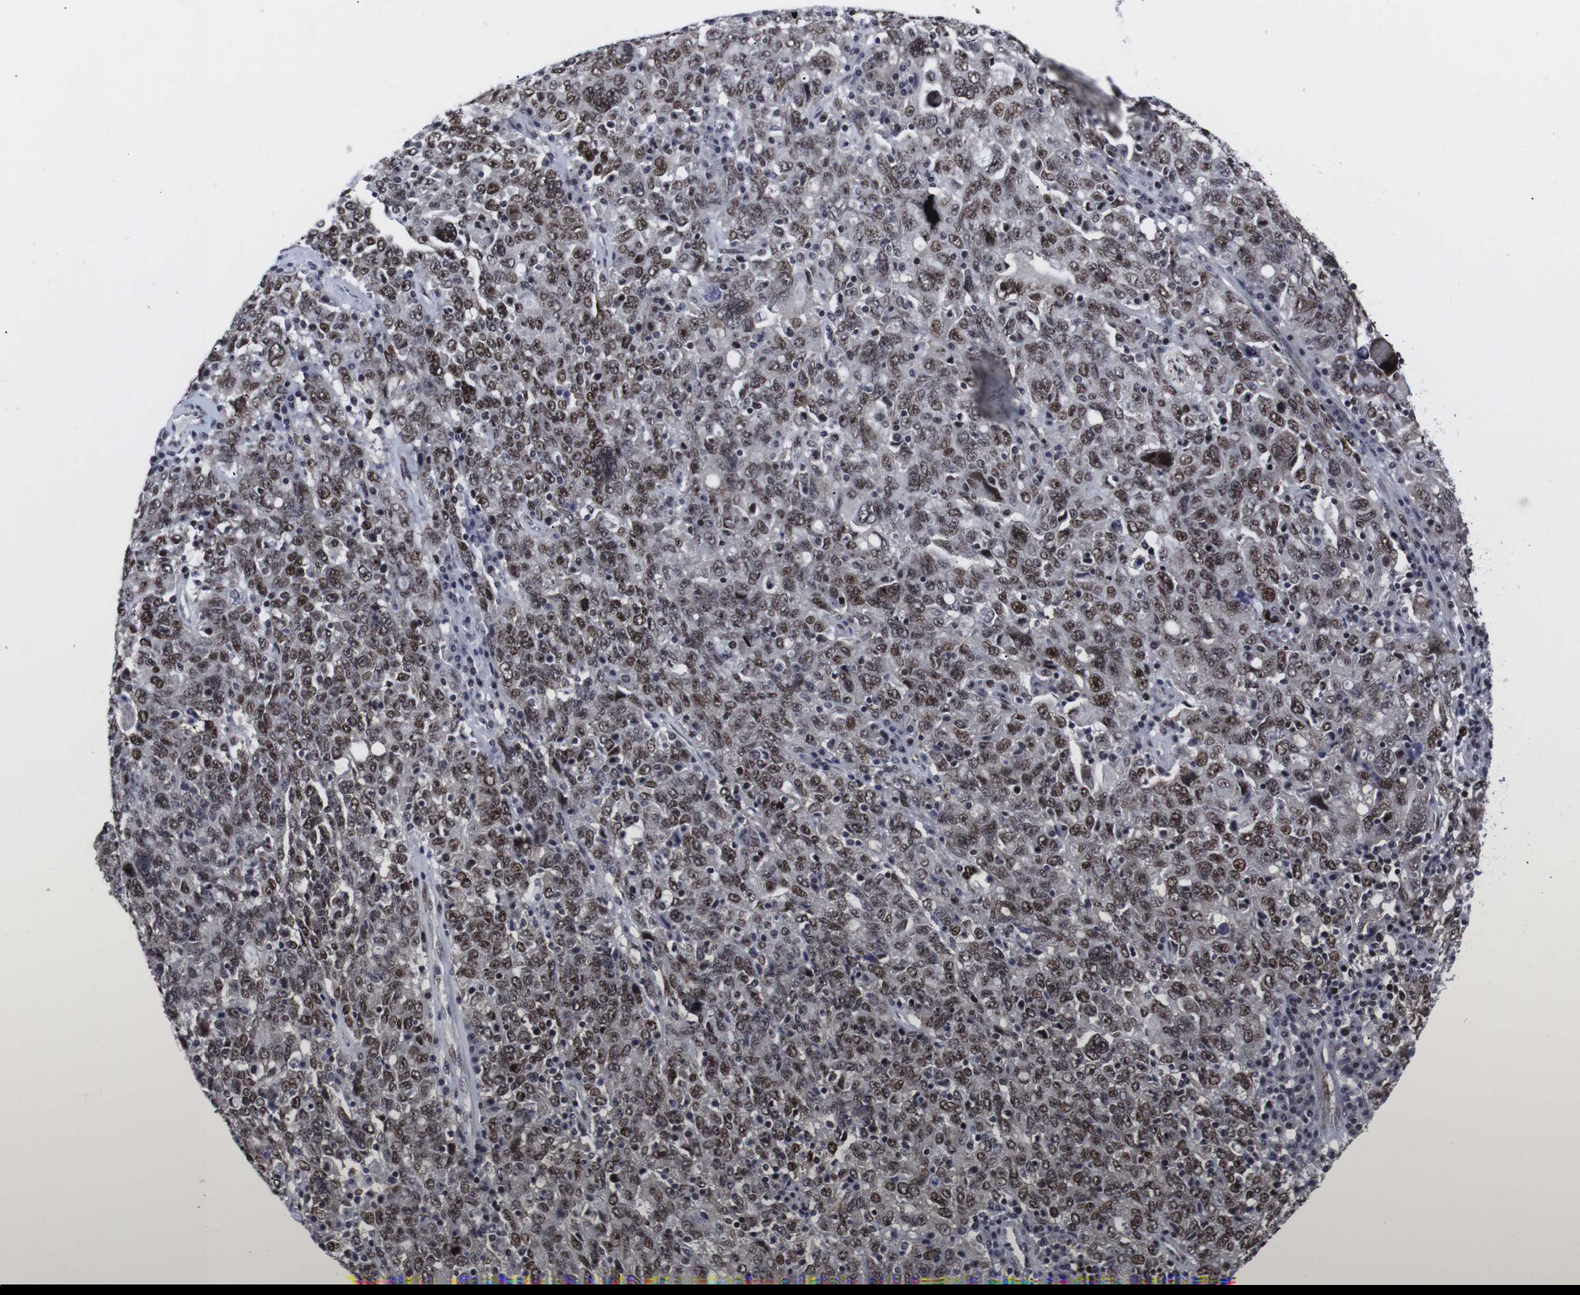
{"staining": {"intensity": "moderate", "quantity": ">75%", "location": "nuclear"}, "tissue": "ovarian cancer", "cell_type": "Tumor cells", "image_type": "cancer", "snomed": [{"axis": "morphology", "description": "Carcinoma, endometroid"}, {"axis": "topography", "description": "Ovary"}], "caption": "Endometroid carcinoma (ovarian) stained with a protein marker displays moderate staining in tumor cells.", "gene": "MLH1", "patient": {"sex": "female", "age": 62}}